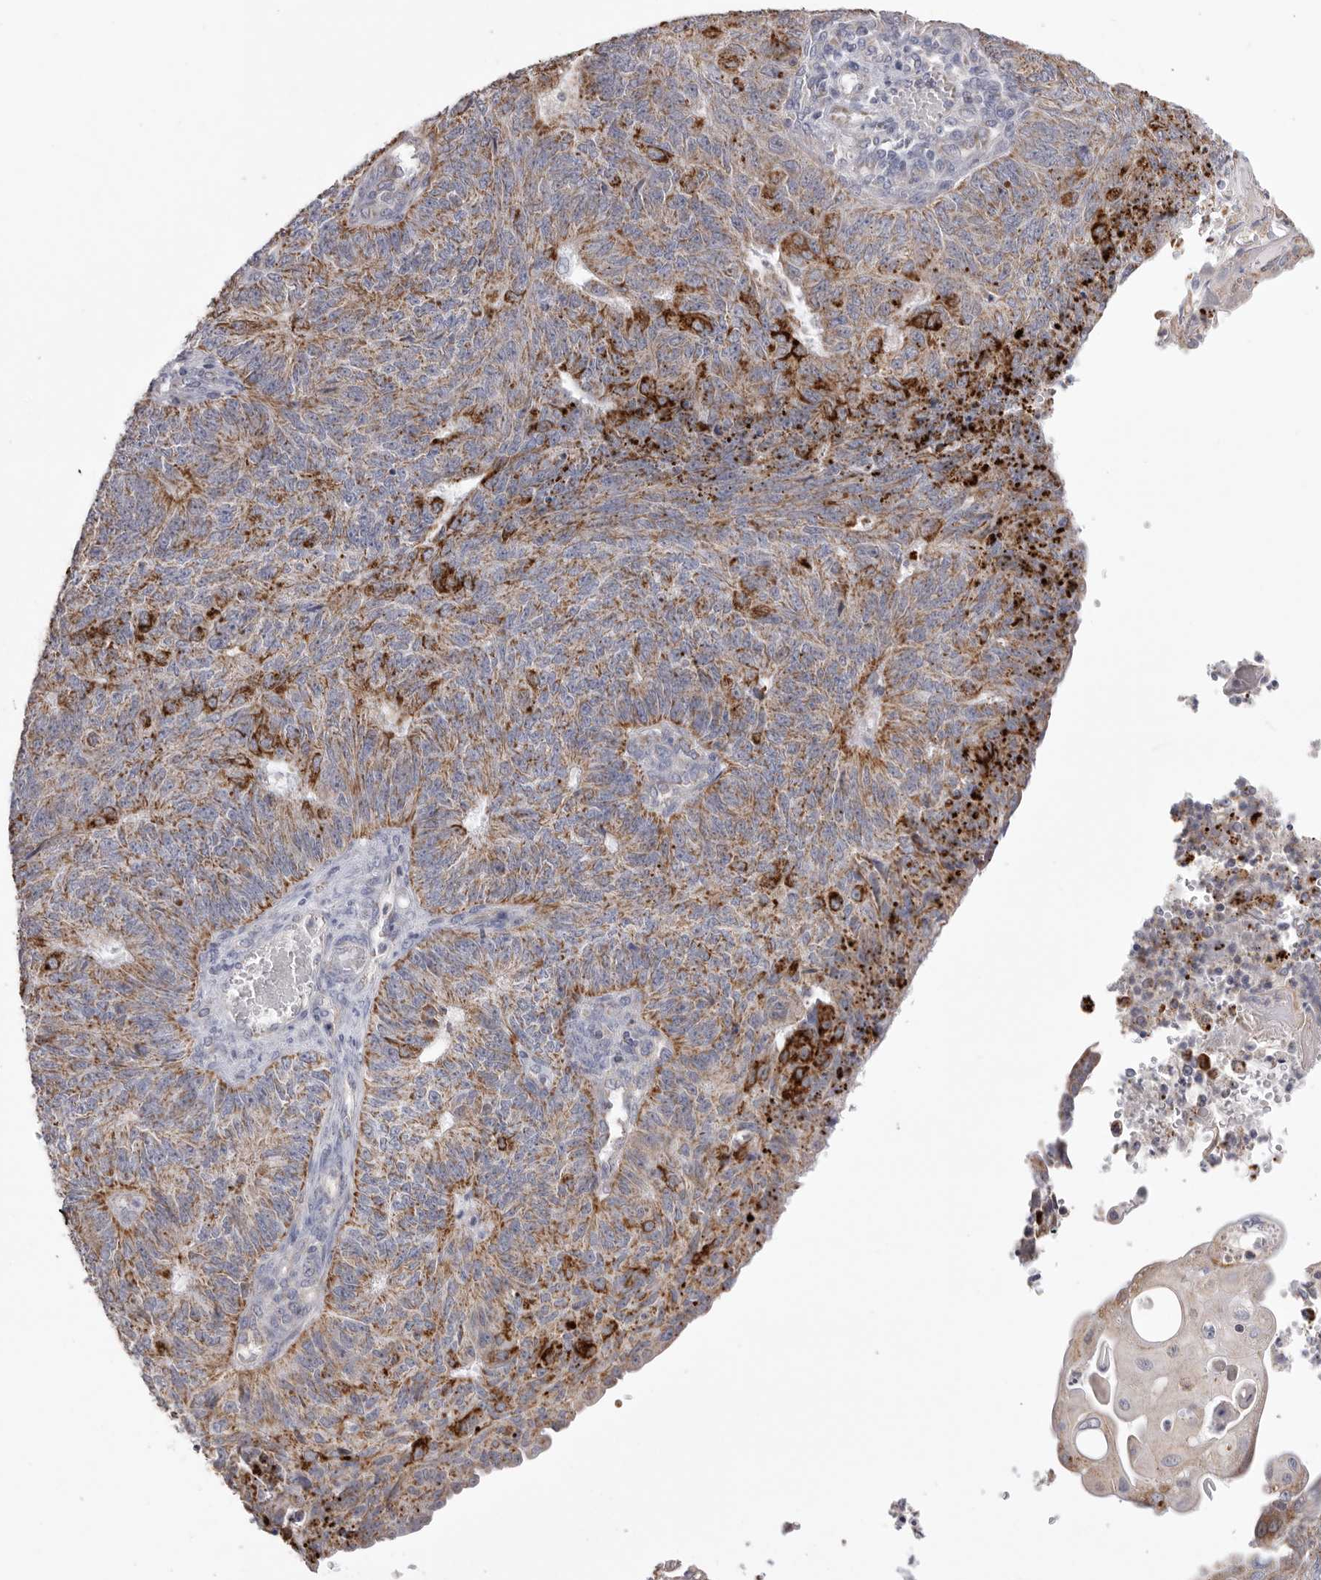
{"staining": {"intensity": "strong", "quantity": "<25%", "location": "cytoplasmic/membranous"}, "tissue": "endometrial cancer", "cell_type": "Tumor cells", "image_type": "cancer", "snomed": [{"axis": "morphology", "description": "Adenocarcinoma, NOS"}, {"axis": "topography", "description": "Endometrium"}], "caption": "IHC photomicrograph of neoplastic tissue: endometrial adenocarcinoma stained using immunohistochemistry (IHC) demonstrates medium levels of strong protein expression localized specifically in the cytoplasmic/membranous of tumor cells, appearing as a cytoplasmic/membranous brown color.", "gene": "VDAC3", "patient": {"sex": "female", "age": 32}}